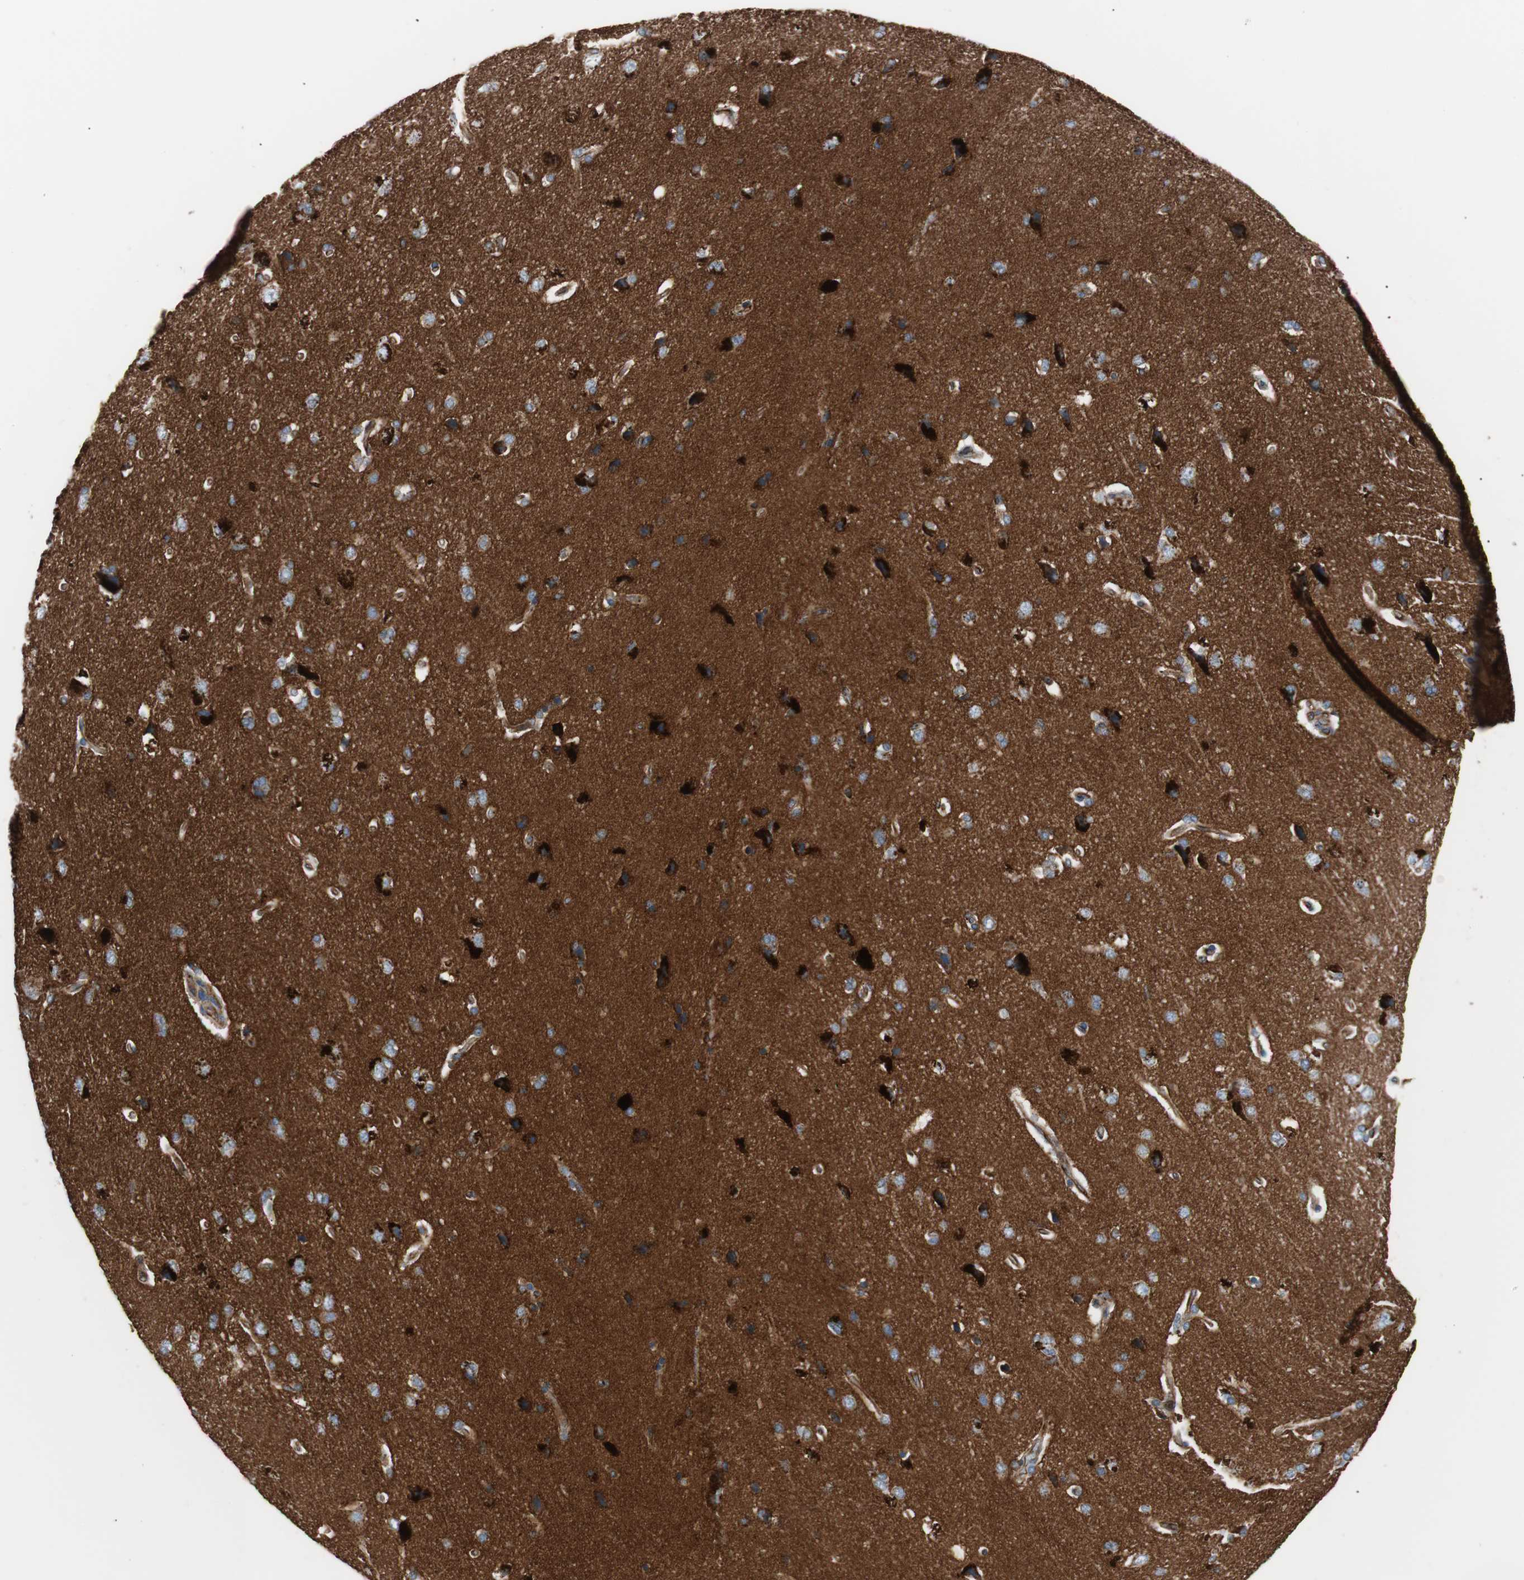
{"staining": {"intensity": "moderate", "quantity": ">75%", "location": "cytoplasmic/membranous"}, "tissue": "cerebral cortex", "cell_type": "Endothelial cells", "image_type": "normal", "snomed": [{"axis": "morphology", "description": "Normal tissue, NOS"}, {"axis": "topography", "description": "Cerebral cortex"}], "caption": "Moderate cytoplasmic/membranous expression for a protein is seen in about >75% of endothelial cells of normal cerebral cortex using immunohistochemistry (IHC).", "gene": "FLOT2", "patient": {"sex": "male", "age": 62}}